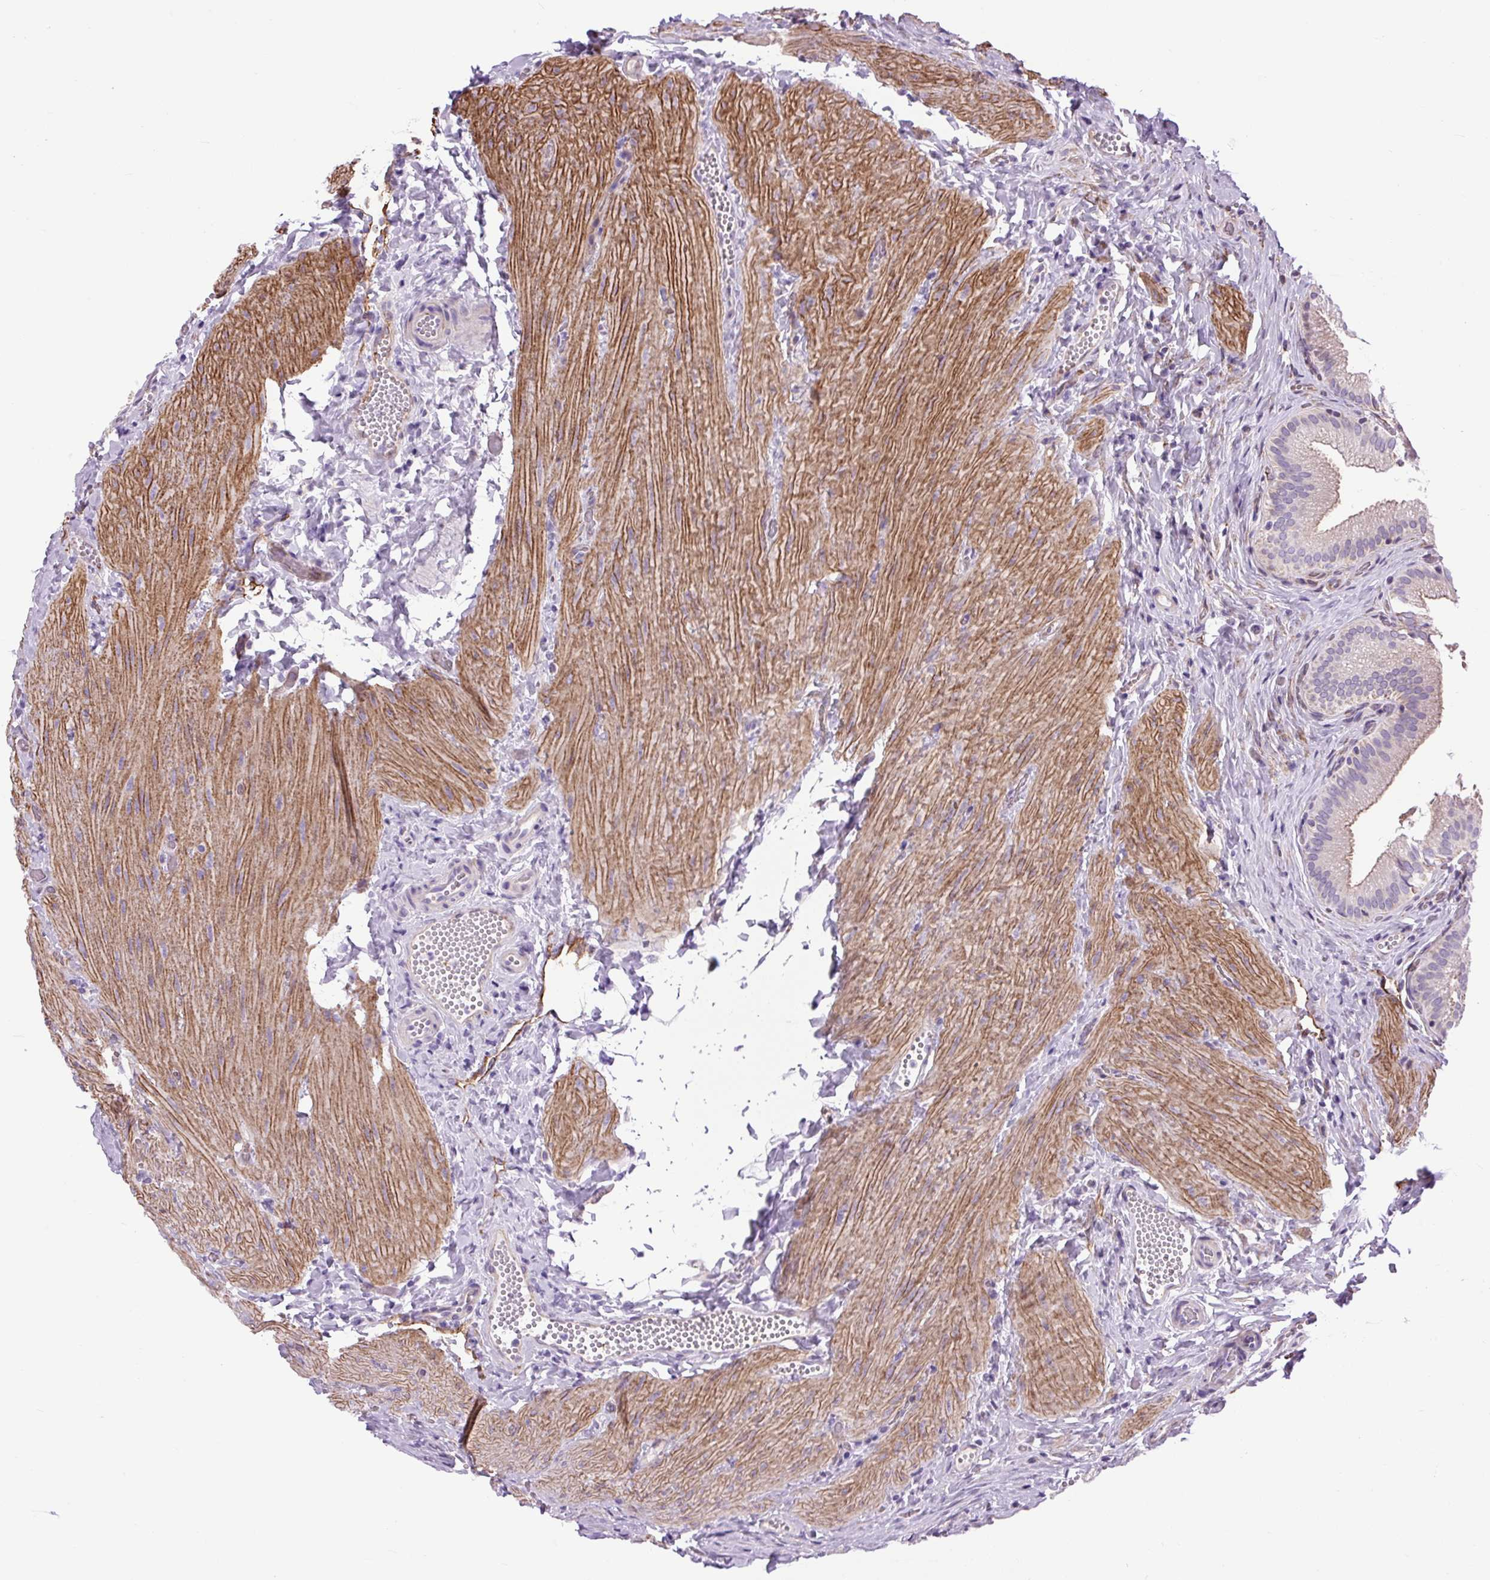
{"staining": {"intensity": "weak", "quantity": "25%-75%", "location": "cytoplasmic/membranous"}, "tissue": "gallbladder", "cell_type": "Glandular cells", "image_type": "normal", "snomed": [{"axis": "morphology", "description": "Normal tissue, NOS"}, {"axis": "topography", "description": "Gallbladder"}], "caption": "An image of human gallbladder stained for a protein exhibits weak cytoplasmic/membranous brown staining in glandular cells. The protein of interest is stained brown, and the nuclei are stained in blue (DAB IHC with brightfield microscopy, high magnification).", "gene": "RNASE10", "patient": {"sex": "male", "age": 17}}